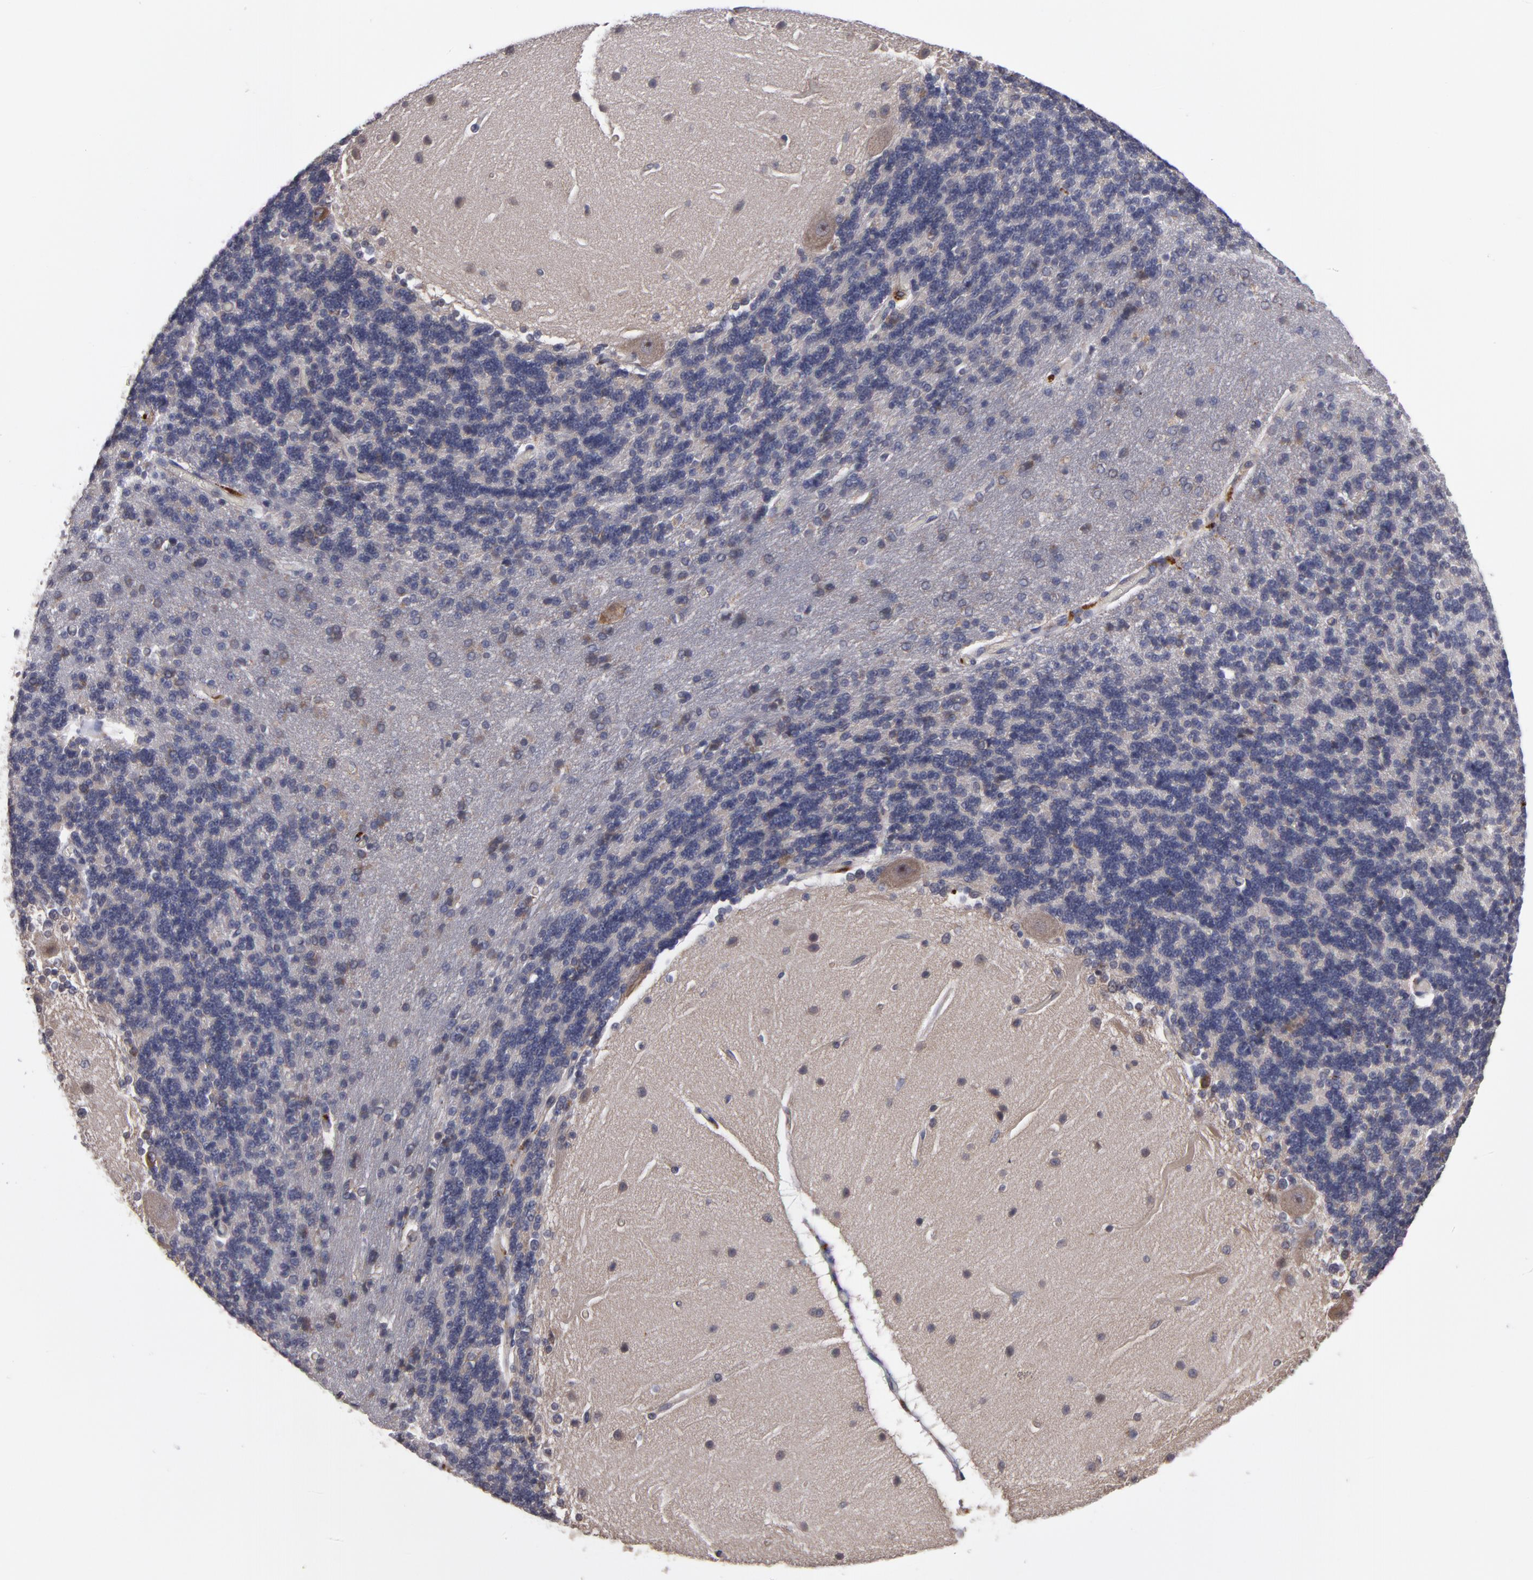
{"staining": {"intensity": "negative", "quantity": "none", "location": "none"}, "tissue": "cerebellum", "cell_type": "Cells in granular layer", "image_type": "normal", "snomed": [{"axis": "morphology", "description": "Normal tissue, NOS"}, {"axis": "topography", "description": "Cerebellum"}], "caption": "Benign cerebellum was stained to show a protein in brown. There is no significant staining in cells in granular layer.", "gene": "CTSO", "patient": {"sex": "female", "age": 54}}